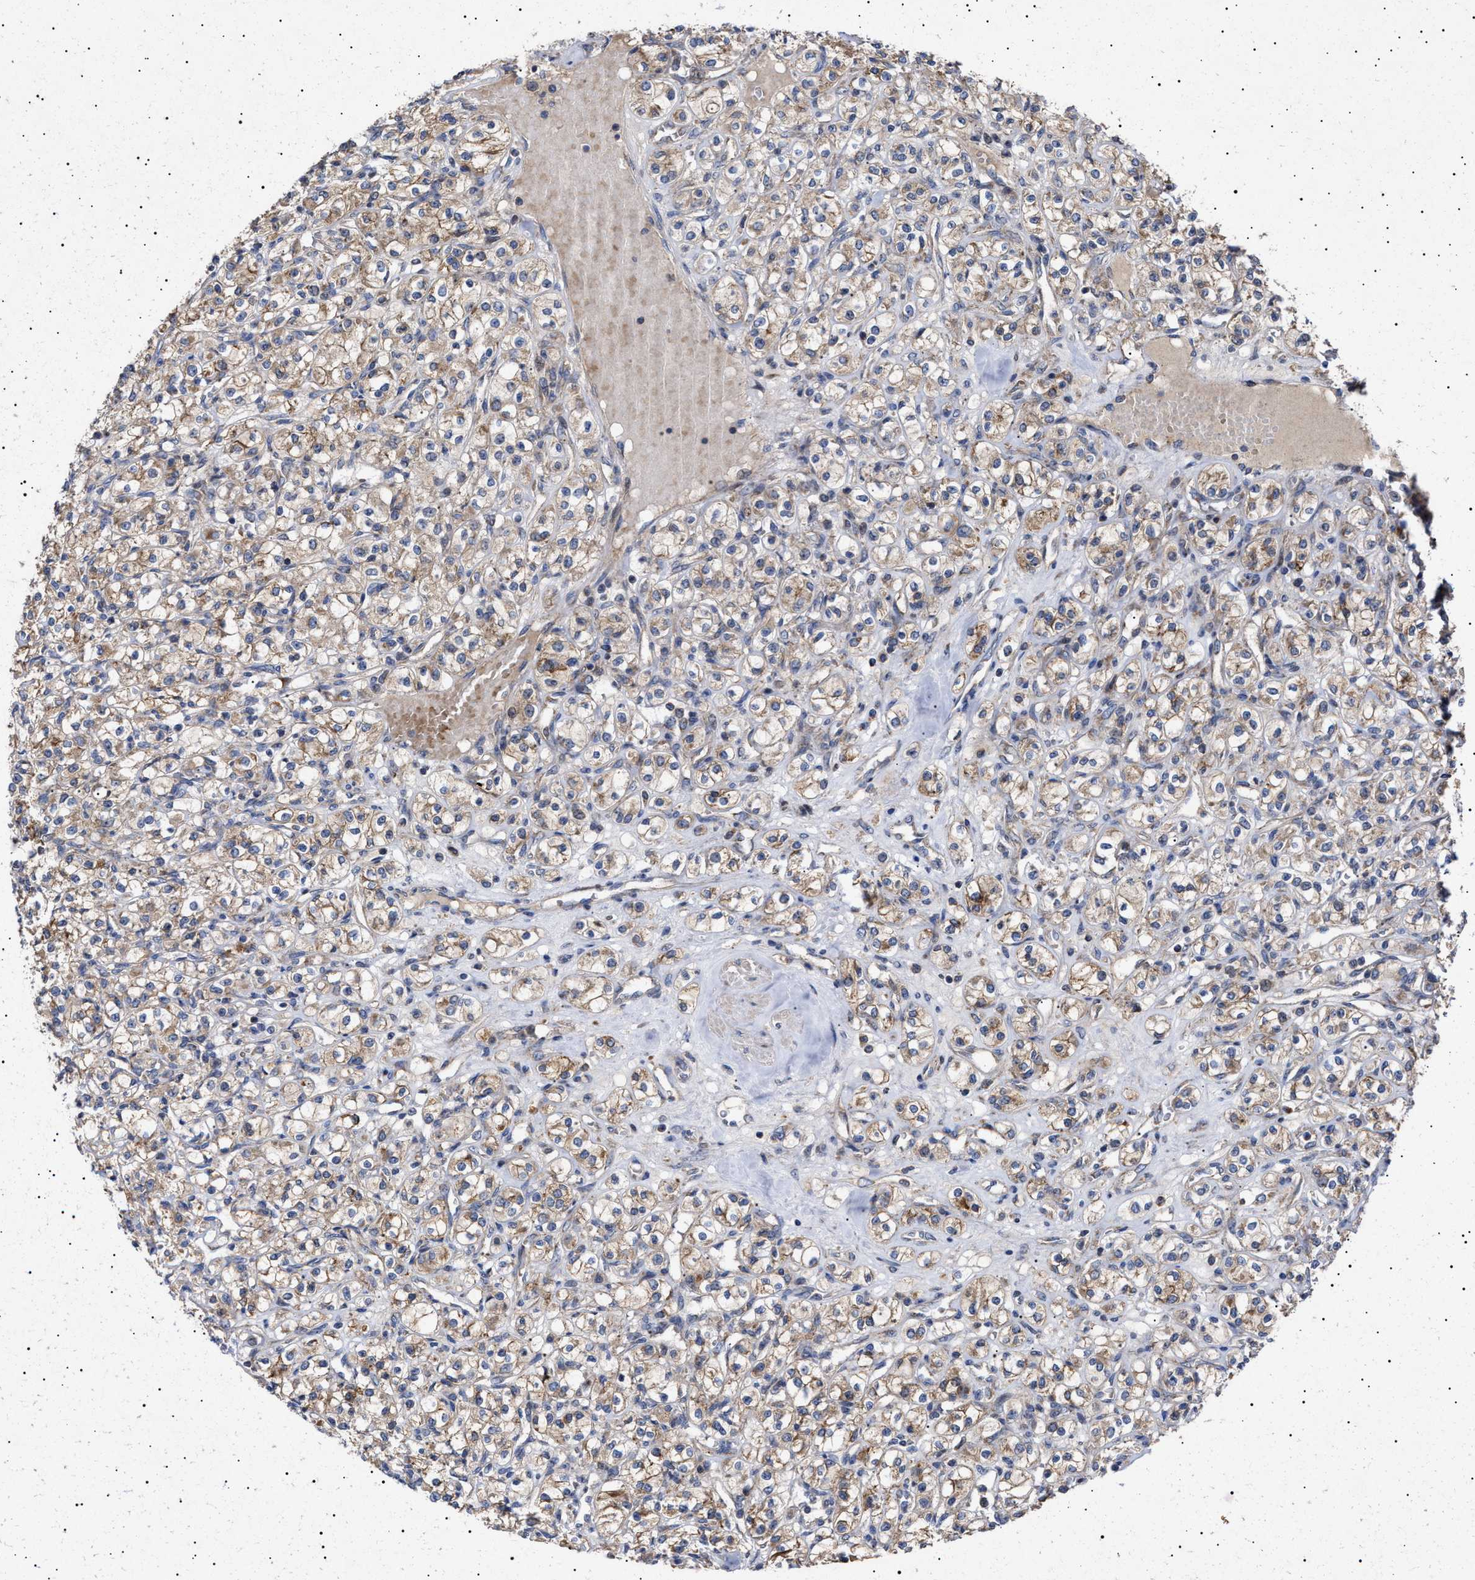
{"staining": {"intensity": "moderate", "quantity": ">75%", "location": "cytoplasmic/membranous"}, "tissue": "renal cancer", "cell_type": "Tumor cells", "image_type": "cancer", "snomed": [{"axis": "morphology", "description": "Adenocarcinoma, NOS"}, {"axis": "topography", "description": "Kidney"}], "caption": "Immunohistochemical staining of renal cancer exhibits medium levels of moderate cytoplasmic/membranous expression in about >75% of tumor cells. The protein of interest is shown in brown color, while the nuclei are stained blue.", "gene": "MRPL10", "patient": {"sex": "male", "age": 77}}